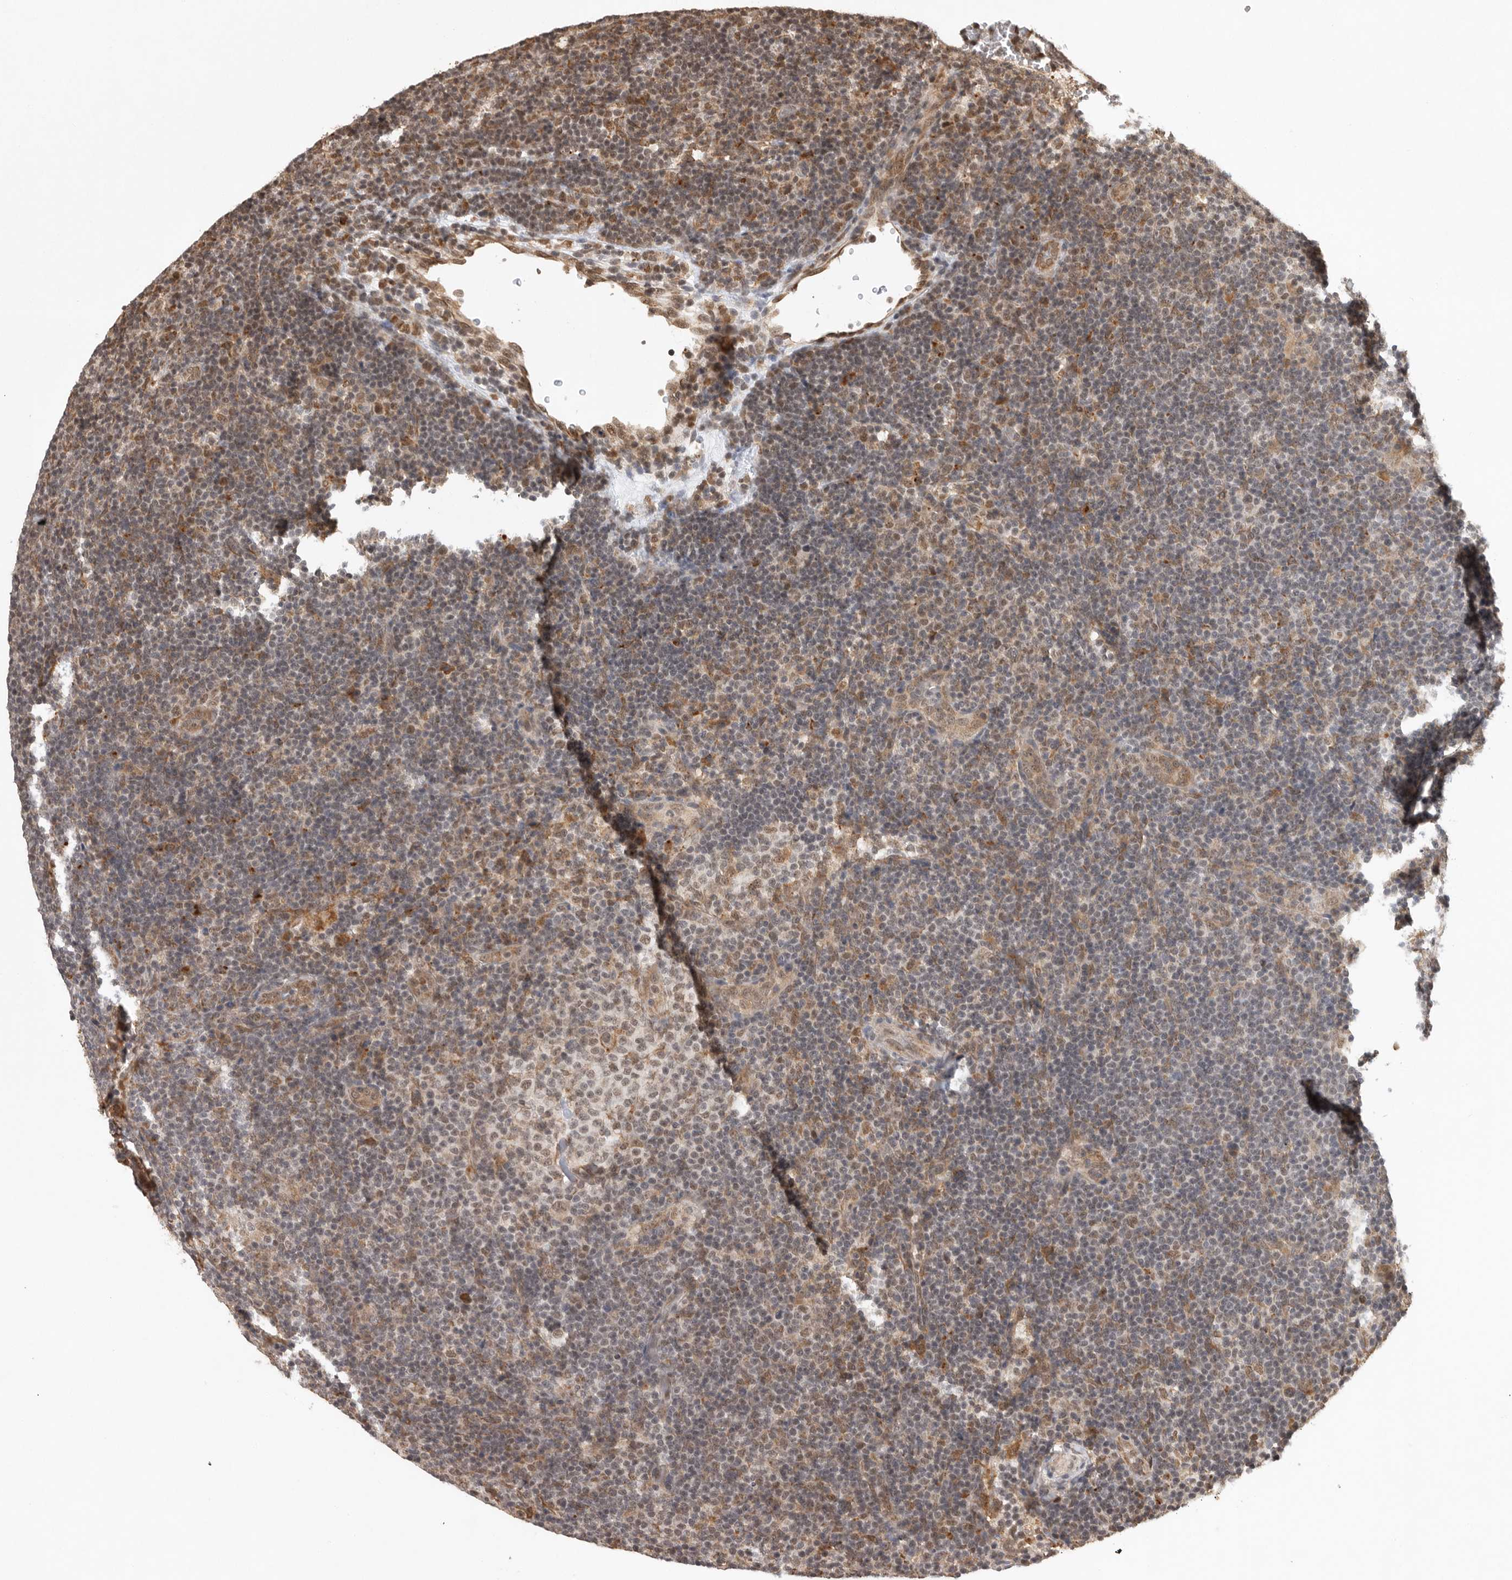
{"staining": {"intensity": "moderate", "quantity": ">75%", "location": "cytoplasmic/membranous,nuclear"}, "tissue": "lymphoma", "cell_type": "Tumor cells", "image_type": "cancer", "snomed": [{"axis": "morphology", "description": "Hodgkin's disease, NOS"}, {"axis": "topography", "description": "Lymph node"}], "caption": "The immunohistochemical stain shows moderate cytoplasmic/membranous and nuclear staining in tumor cells of lymphoma tissue.", "gene": "ZNF83", "patient": {"sex": "female", "age": 57}}